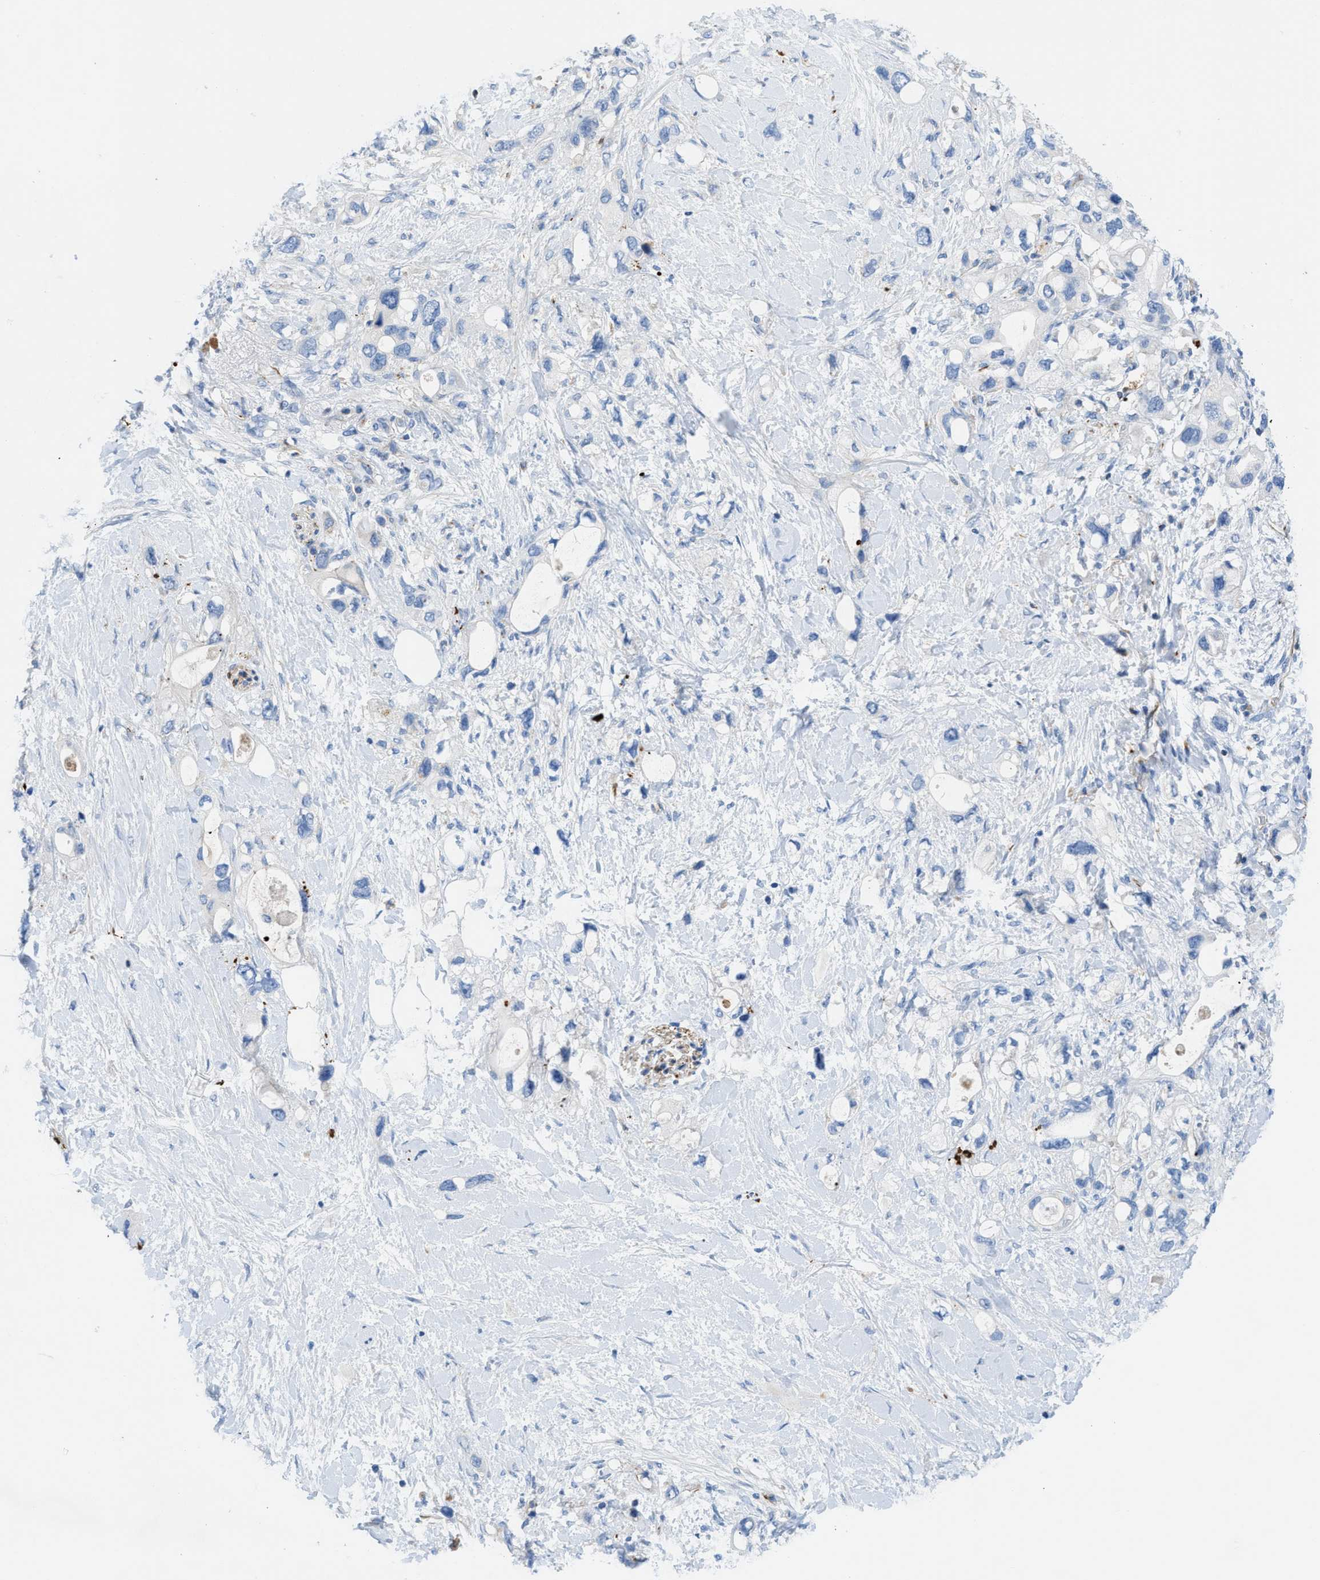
{"staining": {"intensity": "negative", "quantity": "none", "location": "none"}, "tissue": "pancreatic cancer", "cell_type": "Tumor cells", "image_type": "cancer", "snomed": [{"axis": "morphology", "description": "Adenocarcinoma, NOS"}, {"axis": "topography", "description": "Pancreas"}], "caption": "A photomicrograph of human pancreatic cancer is negative for staining in tumor cells. (DAB (3,3'-diaminobenzidine) IHC with hematoxylin counter stain).", "gene": "XCR1", "patient": {"sex": "female", "age": 56}}